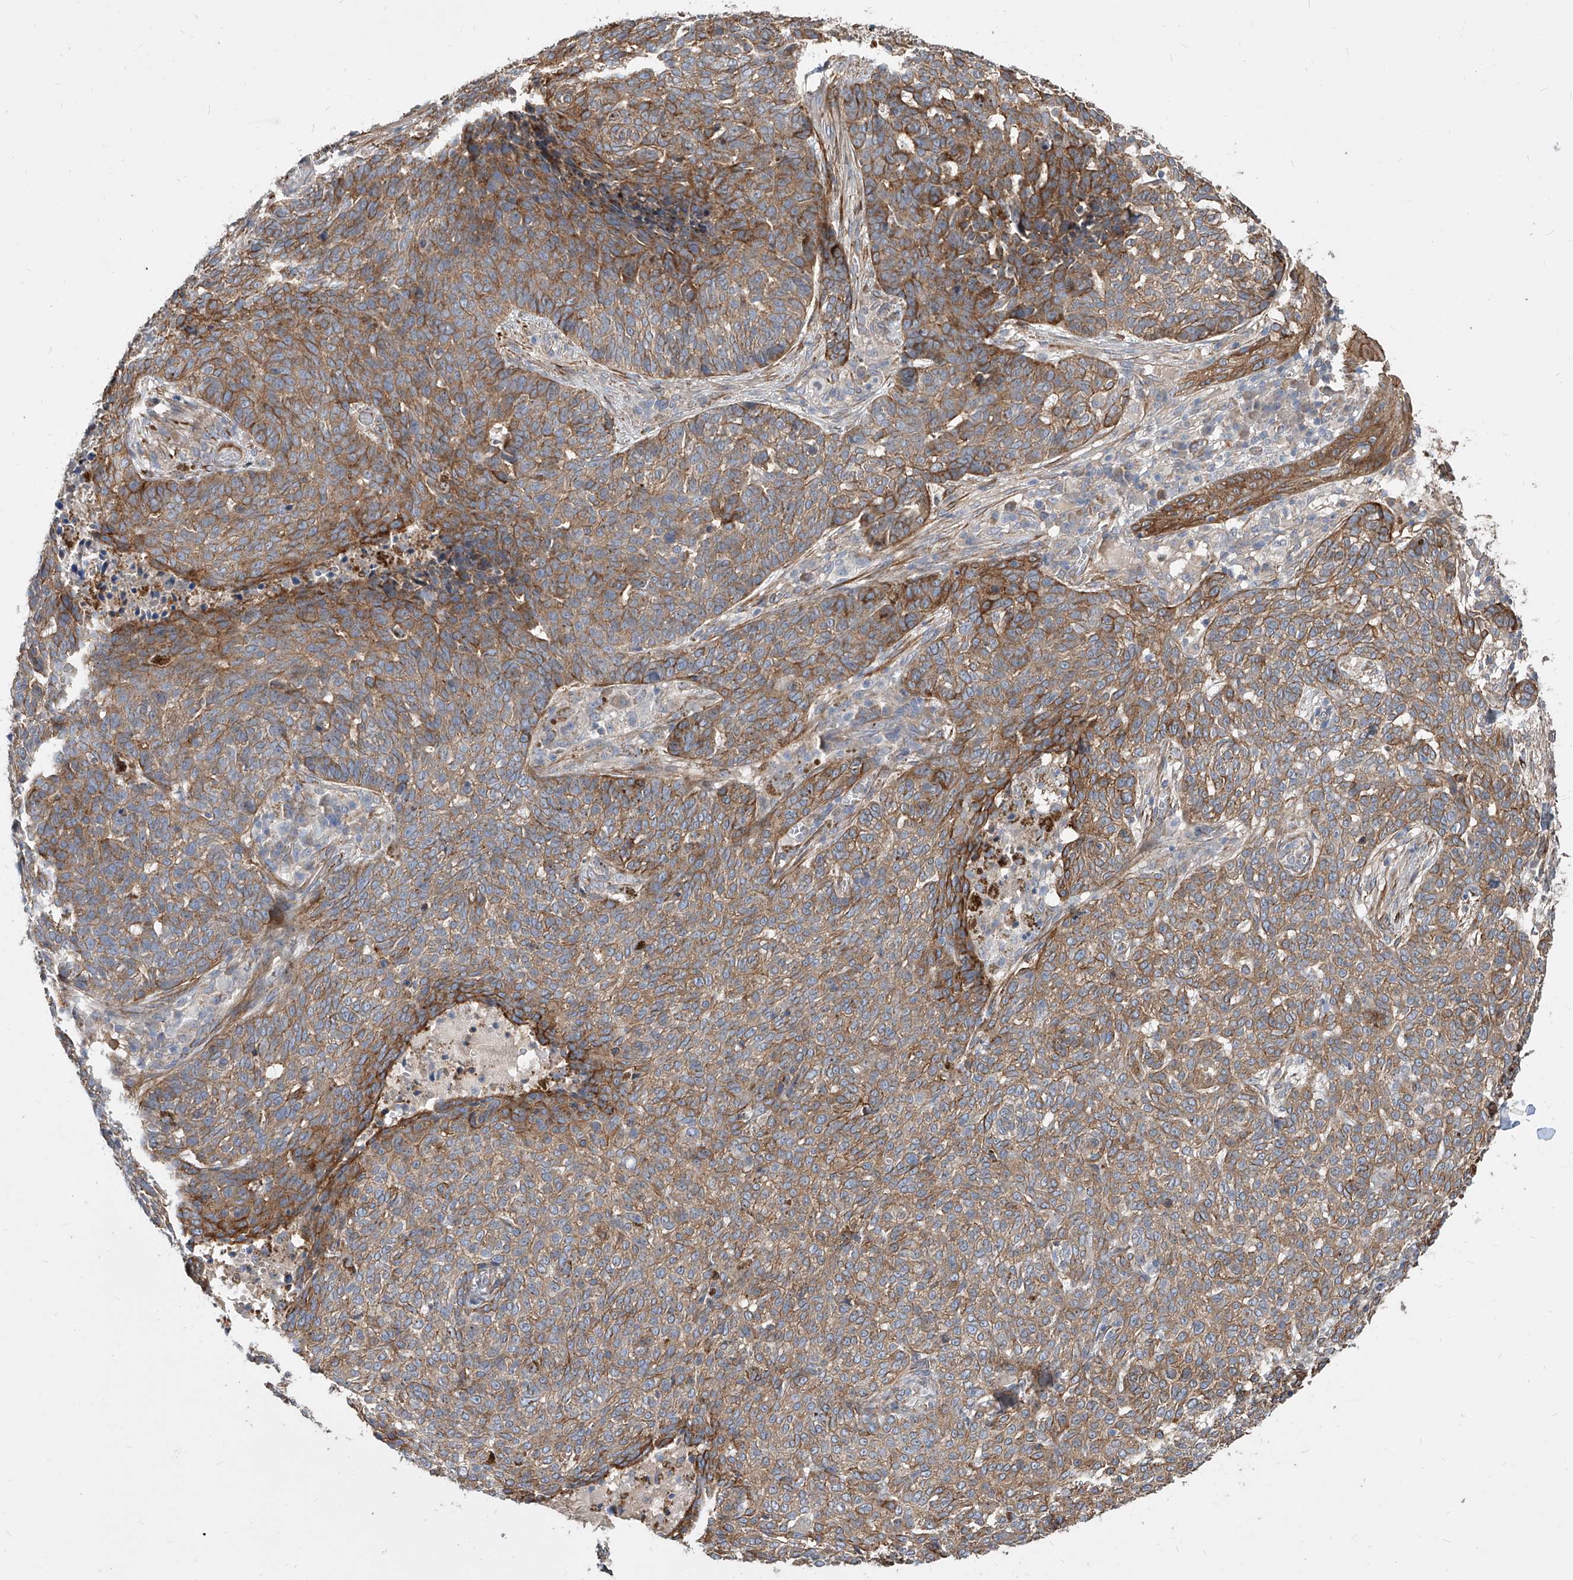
{"staining": {"intensity": "moderate", "quantity": ">75%", "location": "cytoplasmic/membranous"}, "tissue": "skin cancer", "cell_type": "Tumor cells", "image_type": "cancer", "snomed": [{"axis": "morphology", "description": "Basal cell carcinoma"}, {"axis": "topography", "description": "Skin"}], "caption": "Skin basal cell carcinoma stained with a protein marker exhibits moderate staining in tumor cells.", "gene": "FAM83B", "patient": {"sex": "male", "age": 85}}